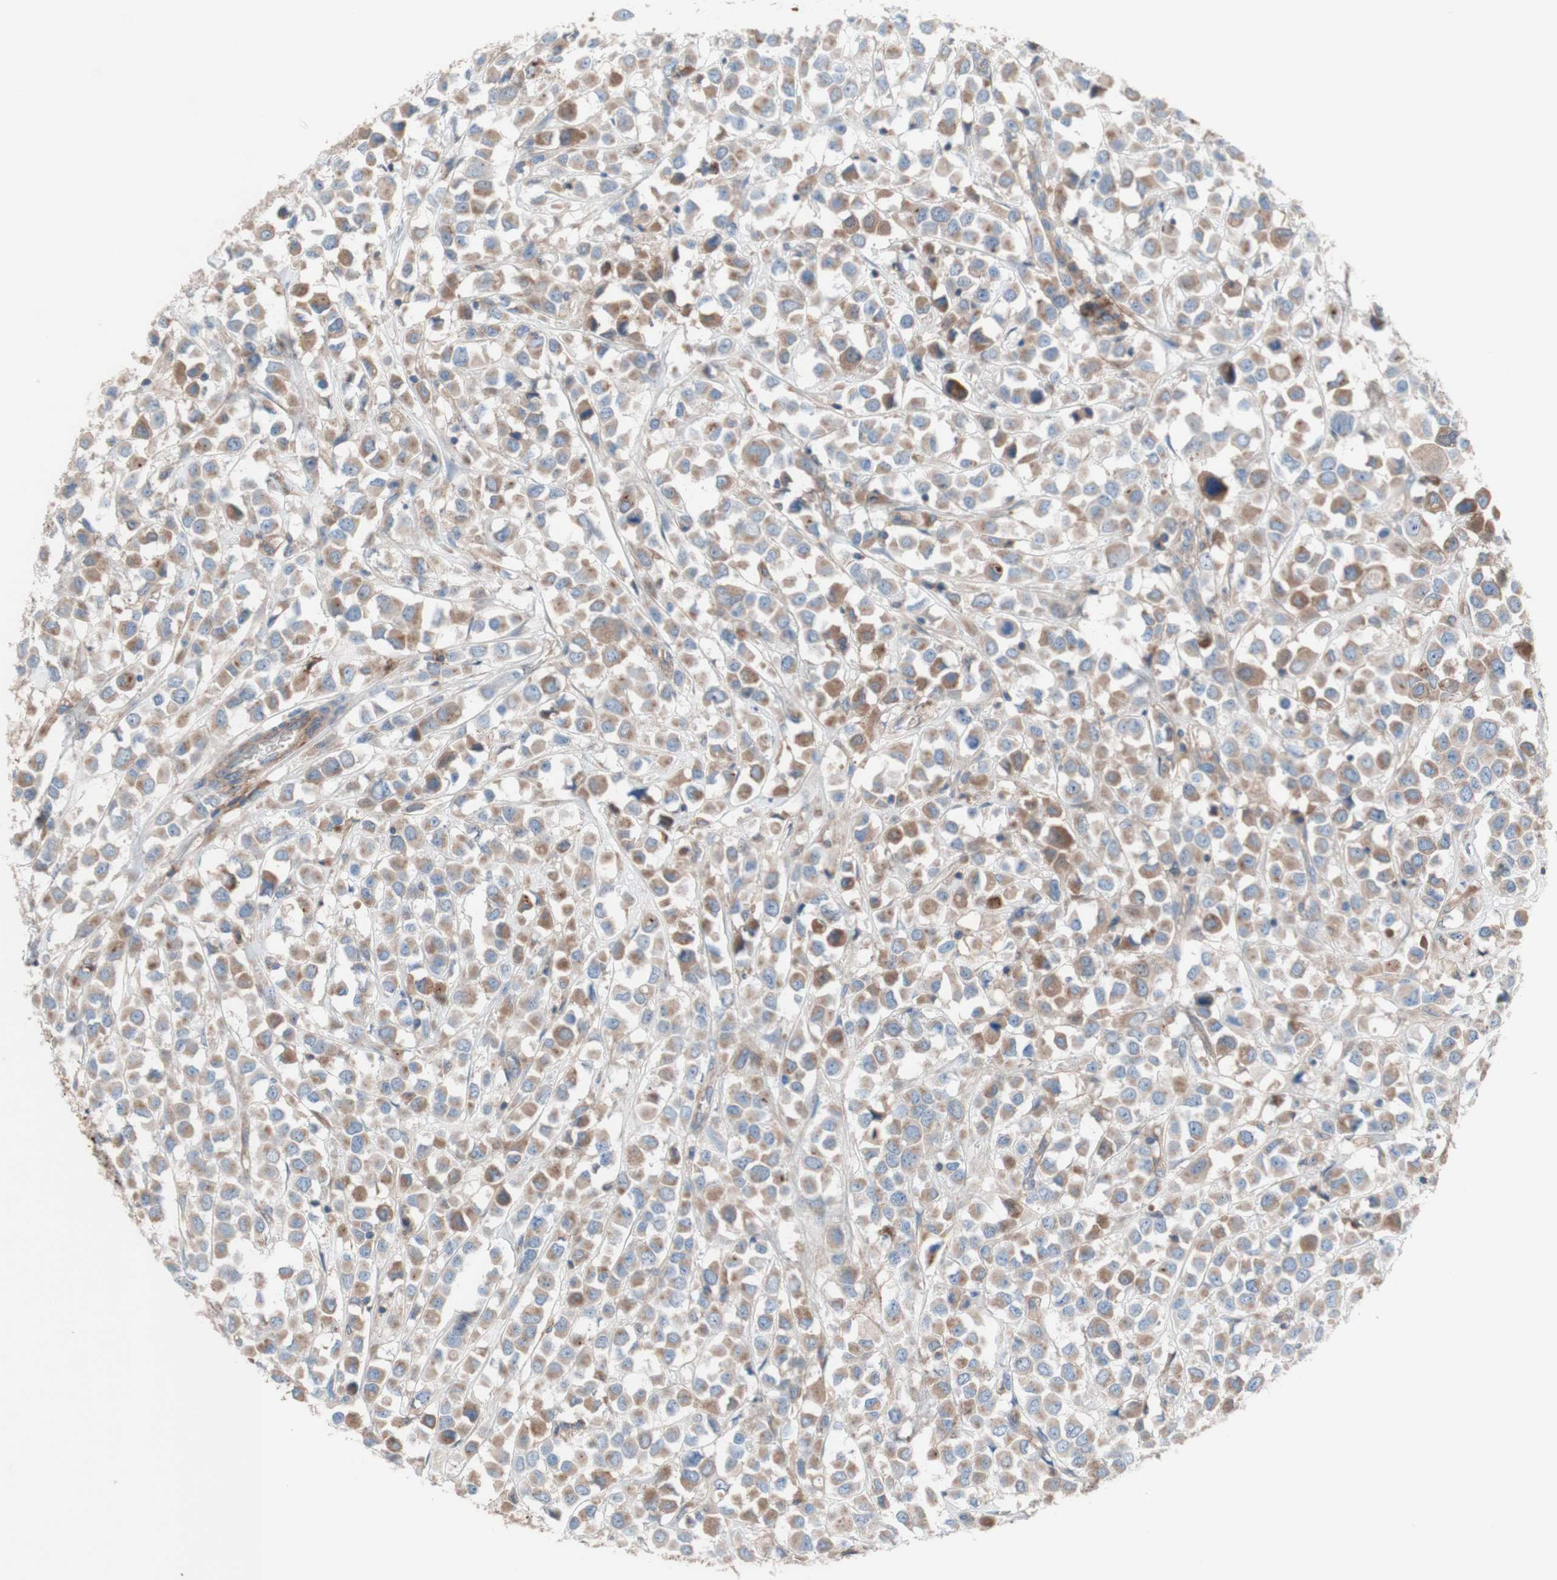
{"staining": {"intensity": "moderate", "quantity": "25%-75%", "location": "cytoplasmic/membranous"}, "tissue": "breast cancer", "cell_type": "Tumor cells", "image_type": "cancer", "snomed": [{"axis": "morphology", "description": "Duct carcinoma"}, {"axis": "topography", "description": "Breast"}], "caption": "This image shows immunohistochemistry staining of infiltrating ductal carcinoma (breast), with medium moderate cytoplasmic/membranous positivity in about 25%-75% of tumor cells.", "gene": "CD46", "patient": {"sex": "female", "age": 61}}